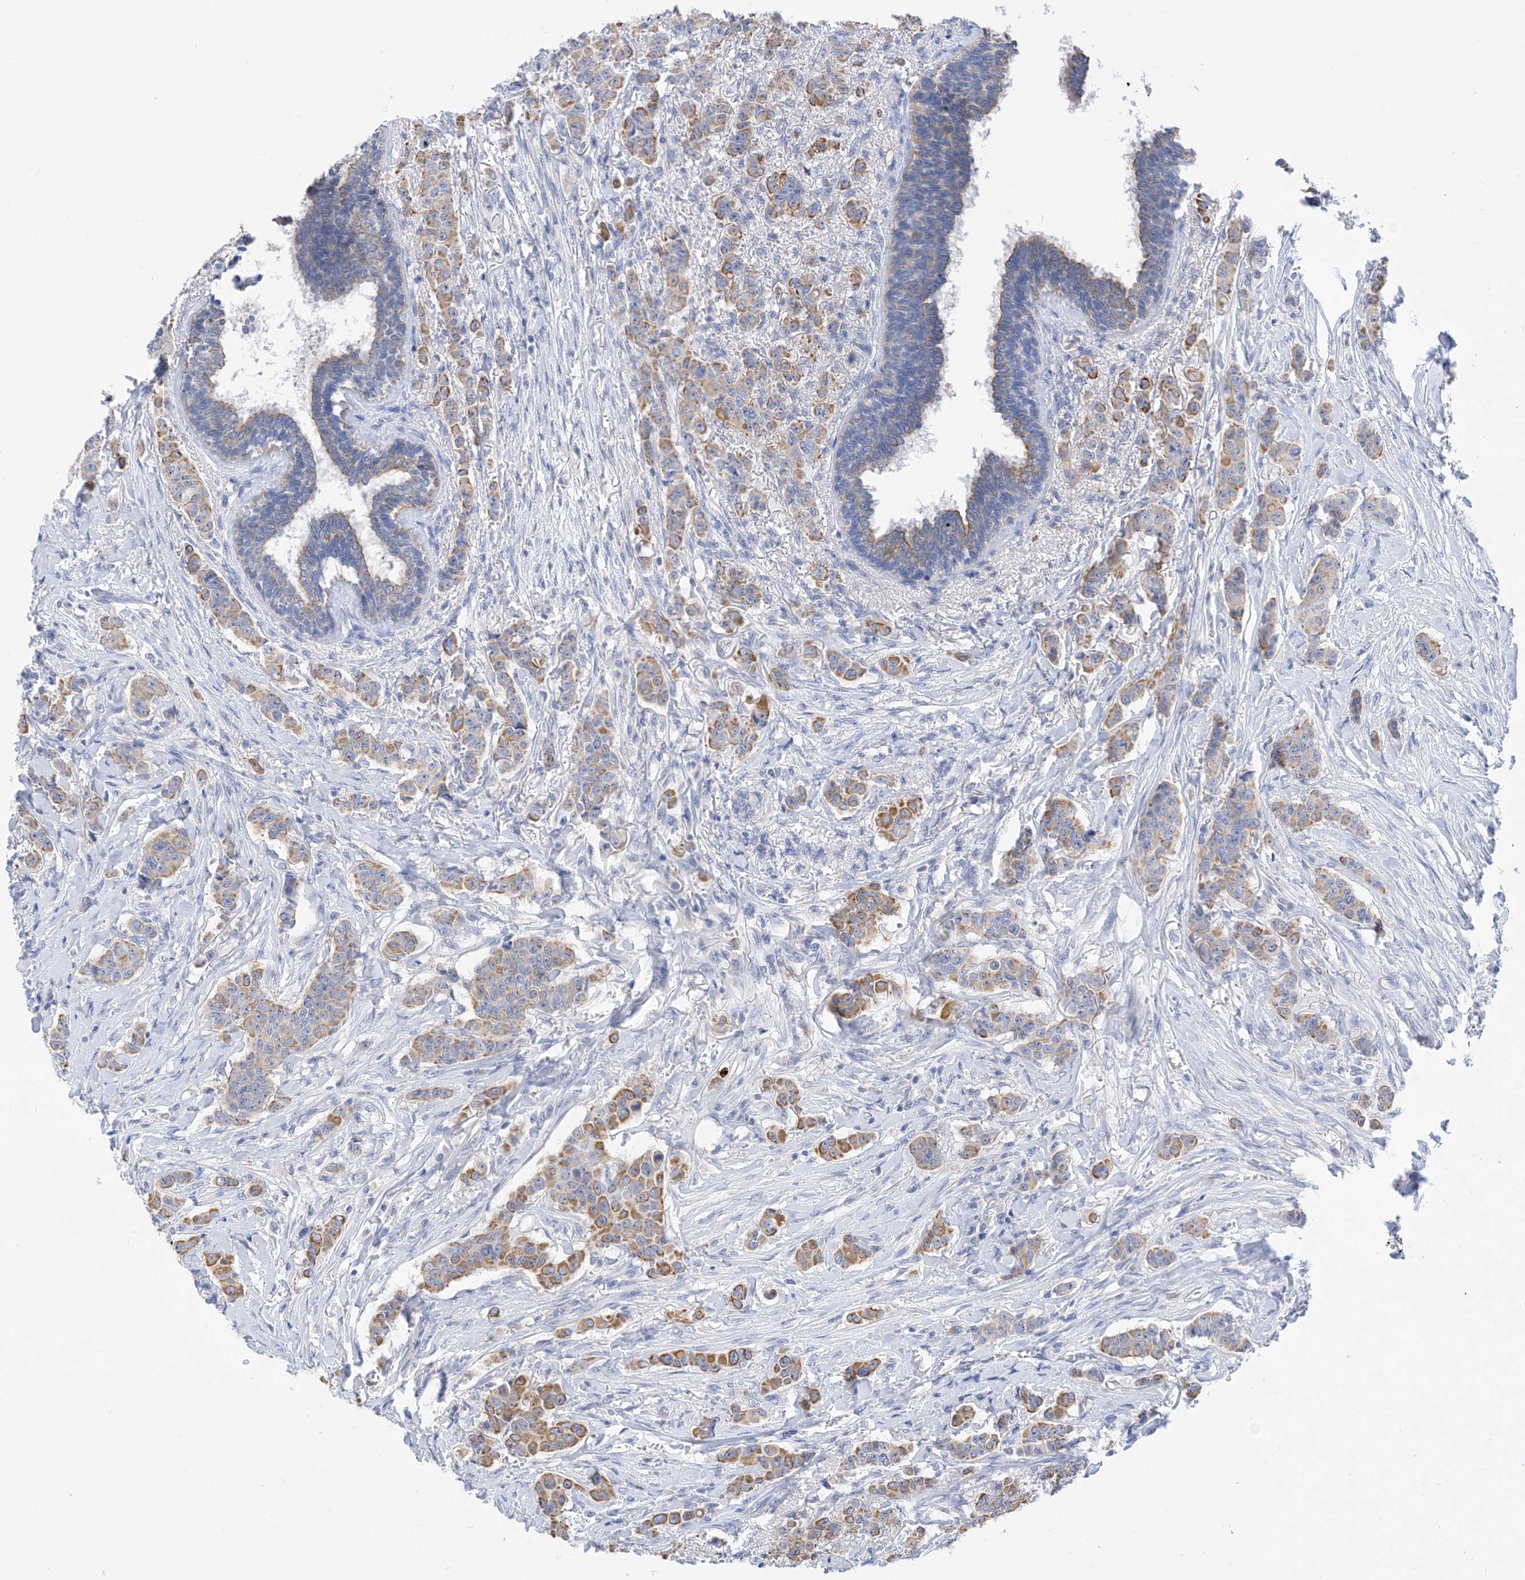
{"staining": {"intensity": "moderate", "quantity": ">75%", "location": "cytoplasmic/membranous"}, "tissue": "breast cancer", "cell_type": "Tumor cells", "image_type": "cancer", "snomed": [{"axis": "morphology", "description": "Duct carcinoma"}, {"axis": "topography", "description": "Breast"}], "caption": "Immunohistochemical staining of intraductal carcinoma (breast) reveals medium levels of moderate cytoplasmic/membranous protein expression in about >75% of tumor cells.", "gene": "PLK4", "patient": {"sex": "female", "age": 40}}